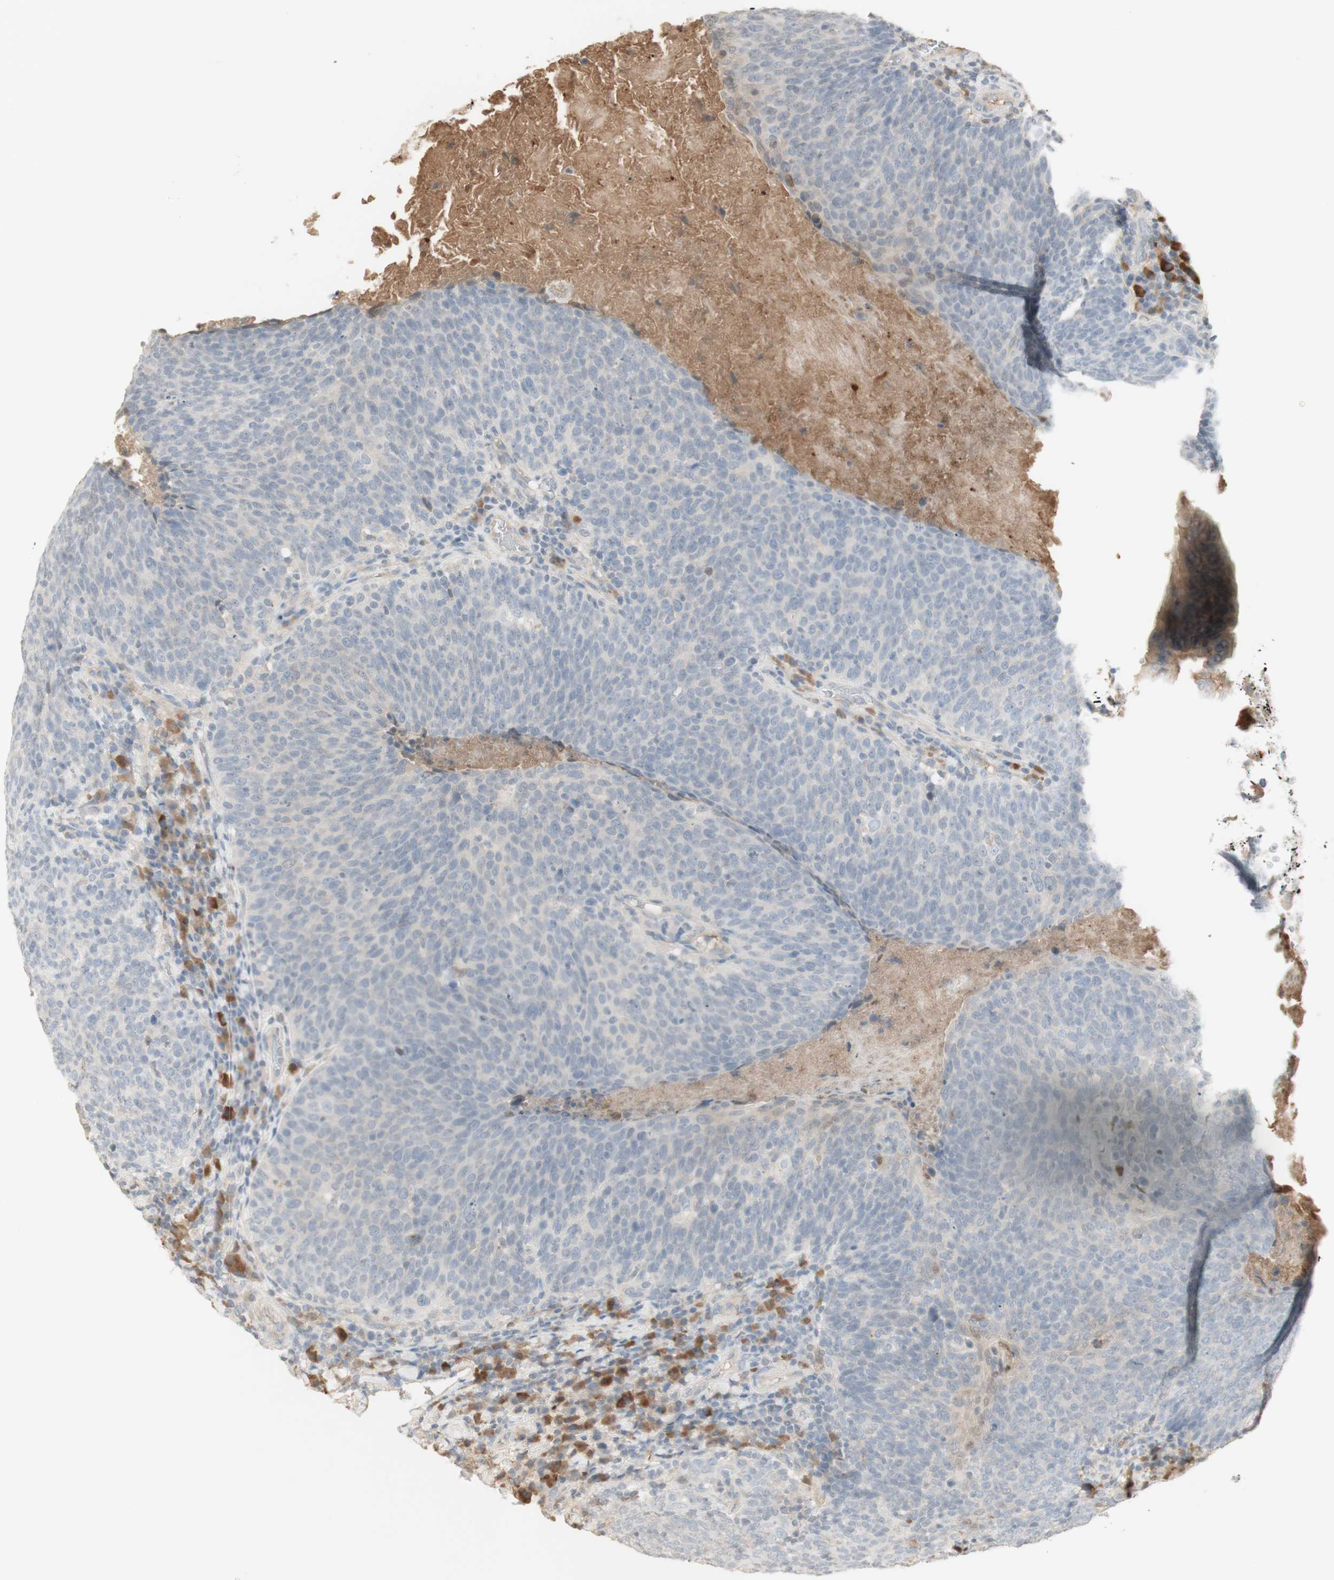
{"staining": {"intensity": "negative", "quantity": "none", "location": "none"}, "tissue": "head and neck cancer", "cell_type": "Tumor cells", "image_type": "cancer", "snomed": [{"axis": "morphology", "description": "Squamous cell carcinoma, NOS"}, {"axis": "morphology", "description": "Squamous cell carcinoma, metastatic, NOS"}, {"axis": "topography", "description": "Lymph node"}, {"axis": "topography", "description": "Head-Neck"}], "caption": "High power microscopy histopathology image of an IHC micrograph of head and neck cancer (metastatic squamous cell carcinoma), revealing no significant expression in tumor cells.", "gene": "NID1", "patient": {"sex": "male", "age": 62}}